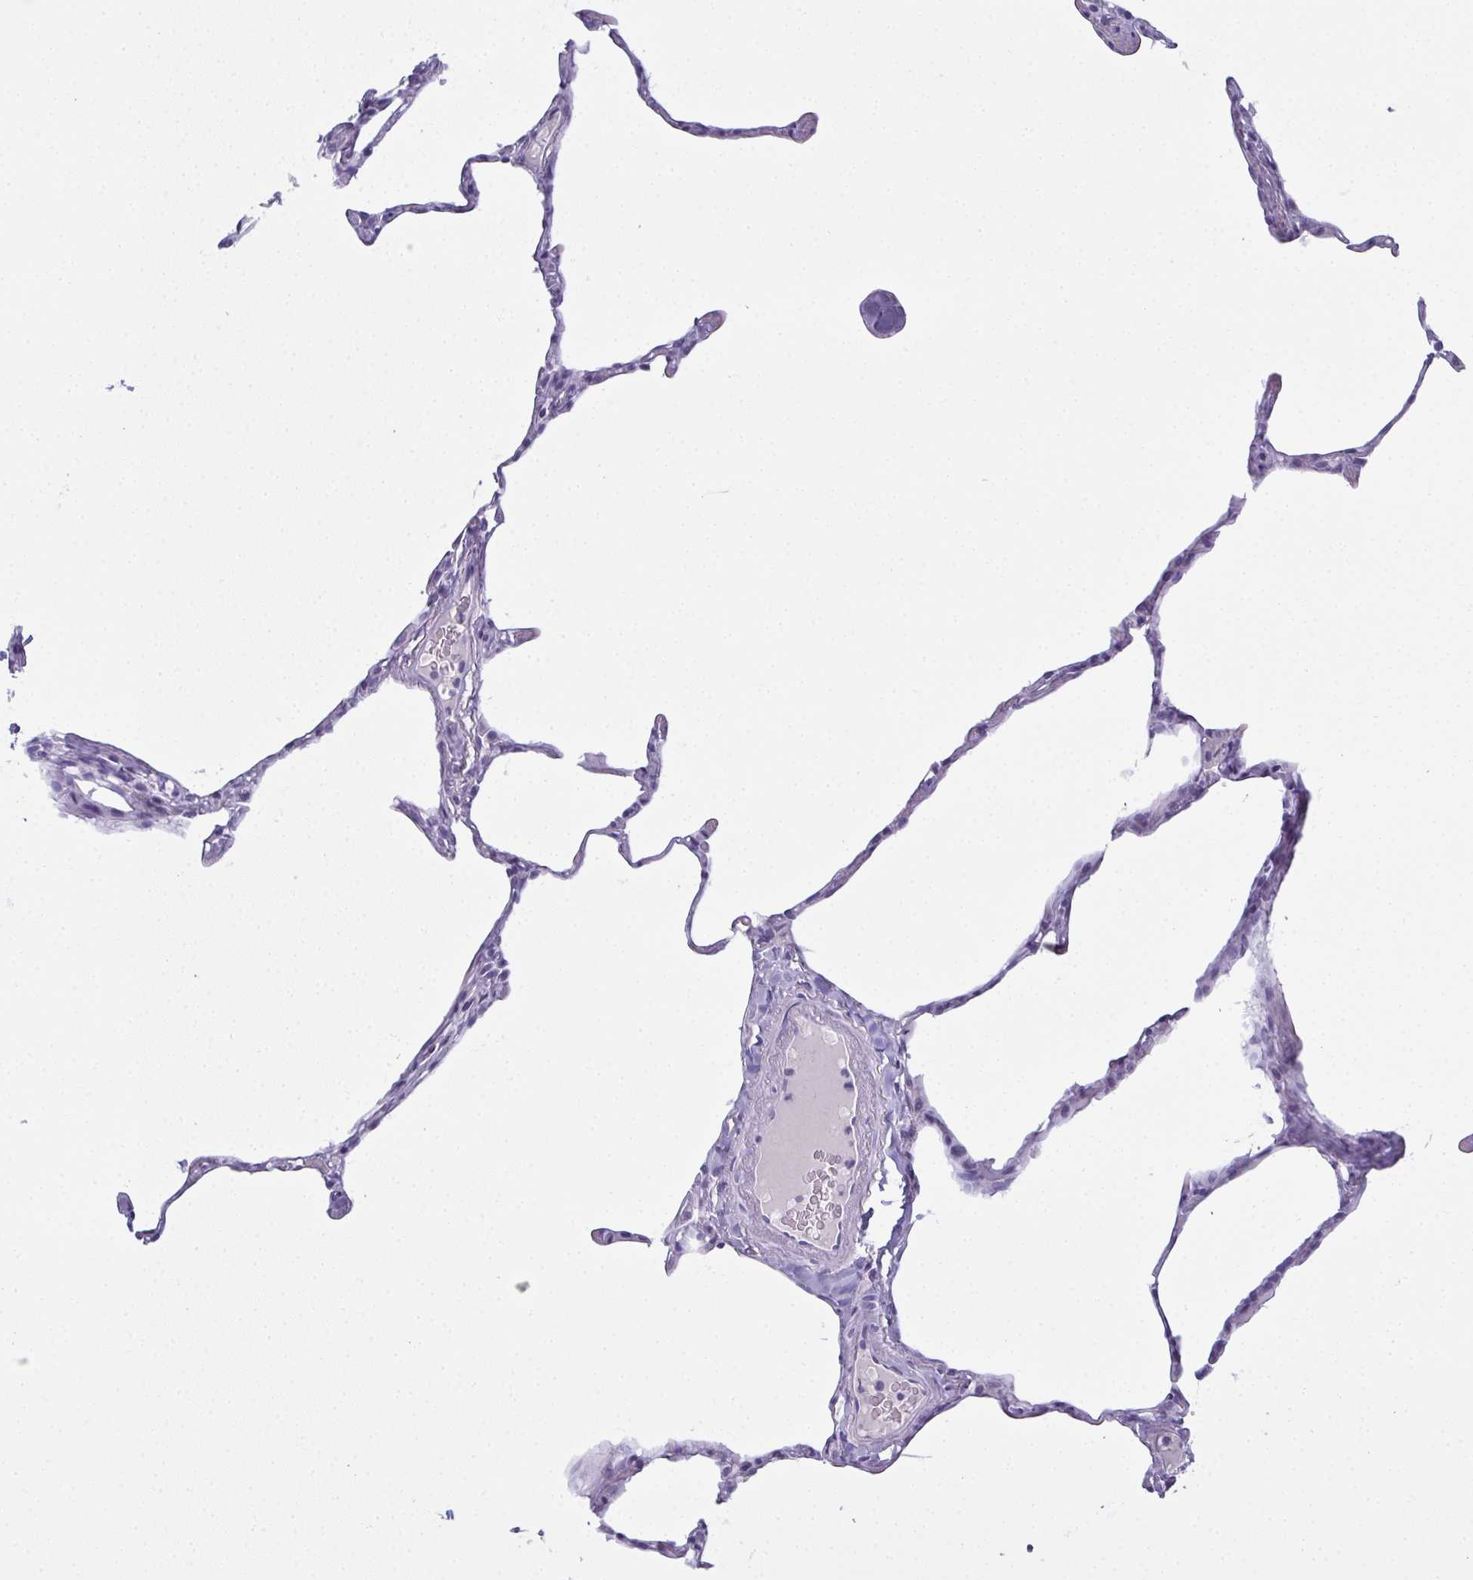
{"staining": {"intensity": "negative", "quantity": "none", "location": "none"}, "tissue": "lung", "cell_type": "Alveolar cells", "image_type": "normal", "snomed": [{"axis": "morphology", "description": "Normal tissue, NOS"}, {"axis": "topography", "description": "Lung"}], "caption": "An image of human lung is negative for staining in alveolar cells. (DAB (3,3'-diaminobenzidine) IHC visualized using brightfield microscopy, high magnification).", "gene": "SLC36A2", "patient": {"sex": "male", "age": 65}}